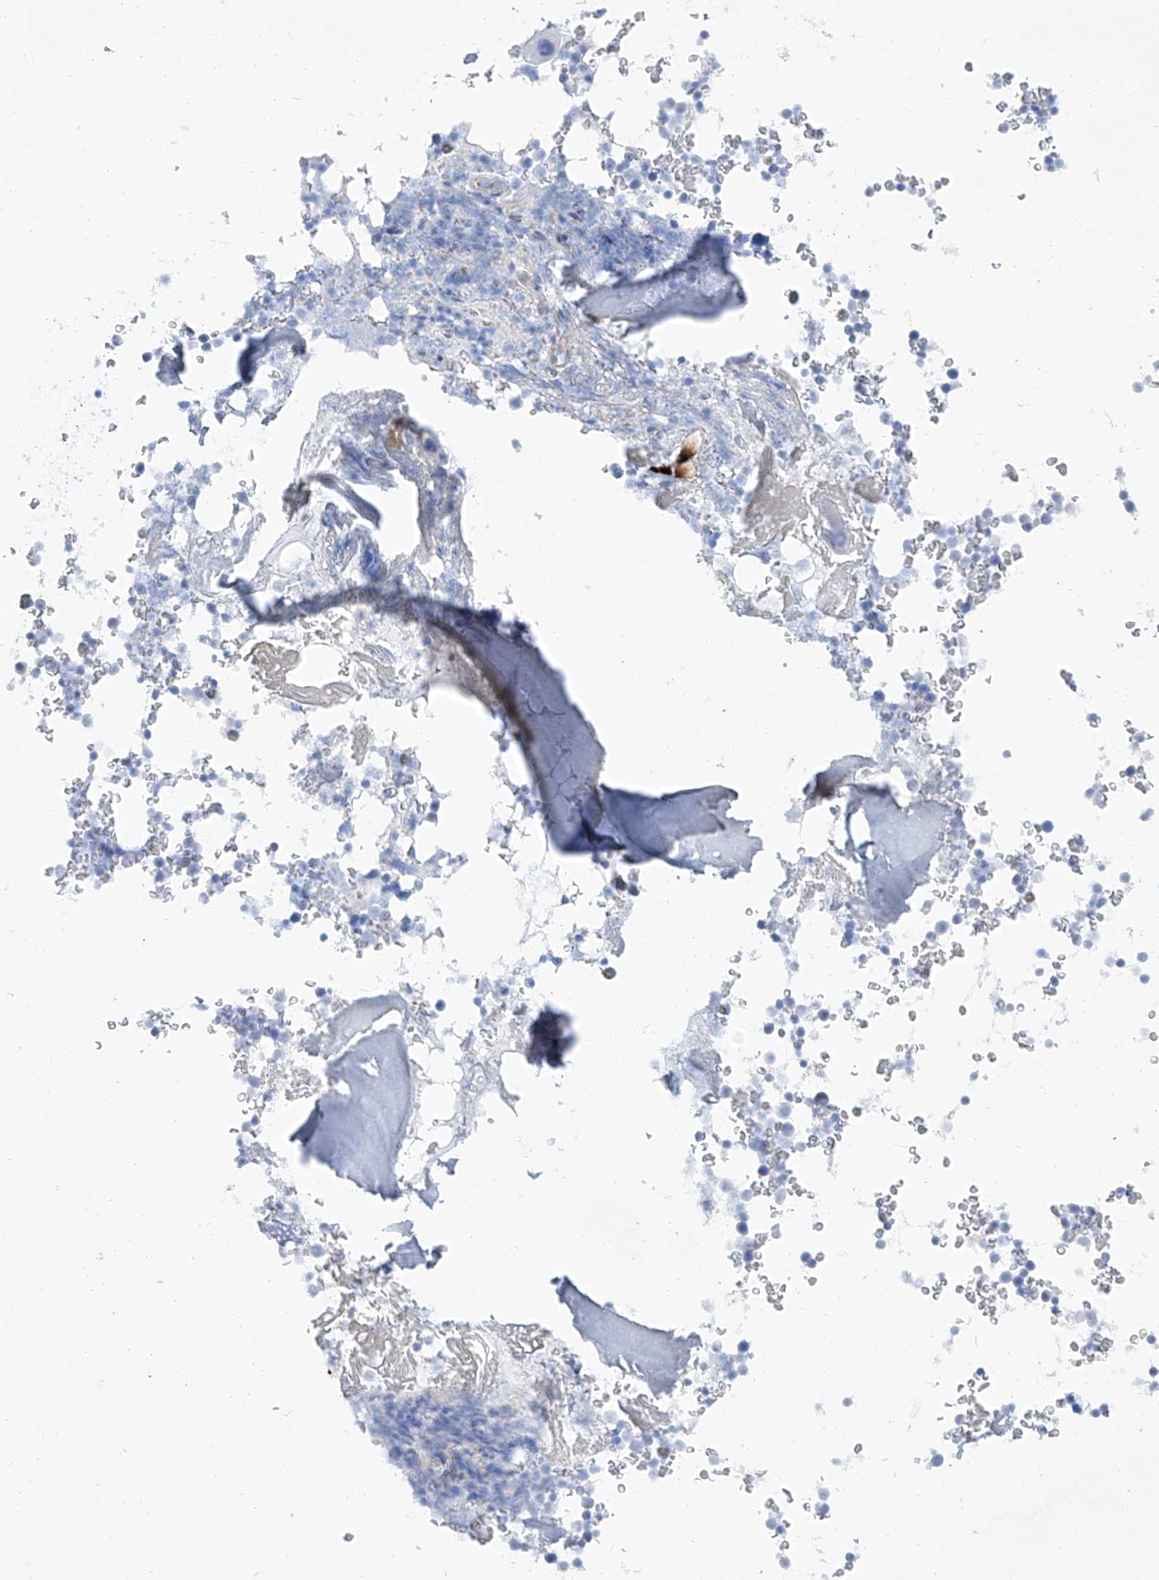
{"staining": {"intensity": "negative", "quantity": "none", "location": "none"}, "tissue": "bone marrow", "cell_type": "Hematopoietic cells", "image_type": "normal", "snomed": [{"axis": "morphology", "description": "Normal tissue, NOS"}, {"axis": "topography", "description": "Bone marrow"}], "caption": "Immunohistochemical staining of normal bone marrow exhibits no significant staining in hematopoietic cells. (Immunohistochemistry (ihc), brightfield microscopy, high magnification).", "gene": "MAGI1", "patient": {"sex": "male", "age": 58}}